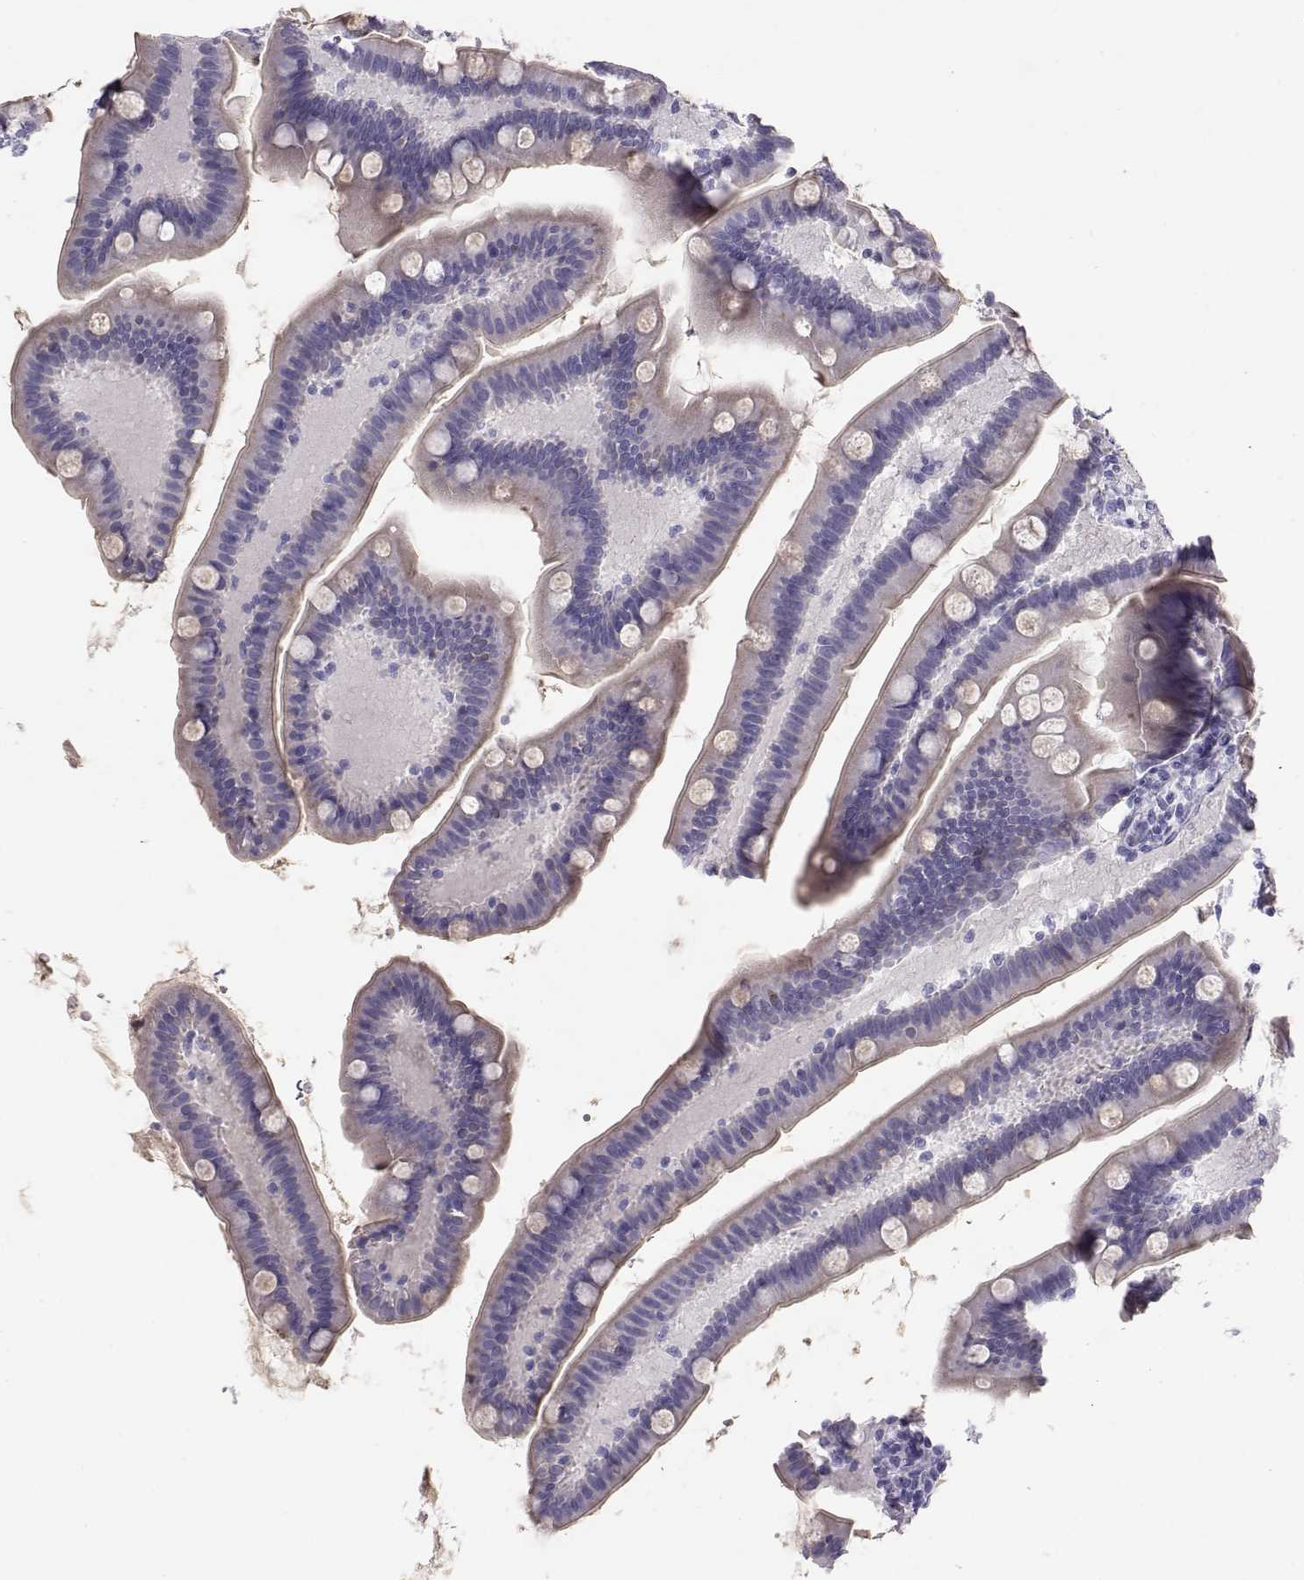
{"staining": {"intensity": "weak", "quantity": "<25%", "location": "cytoplasmic/membranous"}, "tissue": "small intestine", "cell_type": "Glandular cells", "image_type": "normal", "snomed": [{"axis": "morphology", "description": "Normal tissue, NOS"}, {"axis": "topography", "description": "Small intestine"}], "caption": "Immunohistochemistry (IHC) image of unremarkable small intestine stained for a protein (brown), which displays no staining in glandular cells.", "gene": "GPR26", "patient": {"sex": "male", "age": 66}}